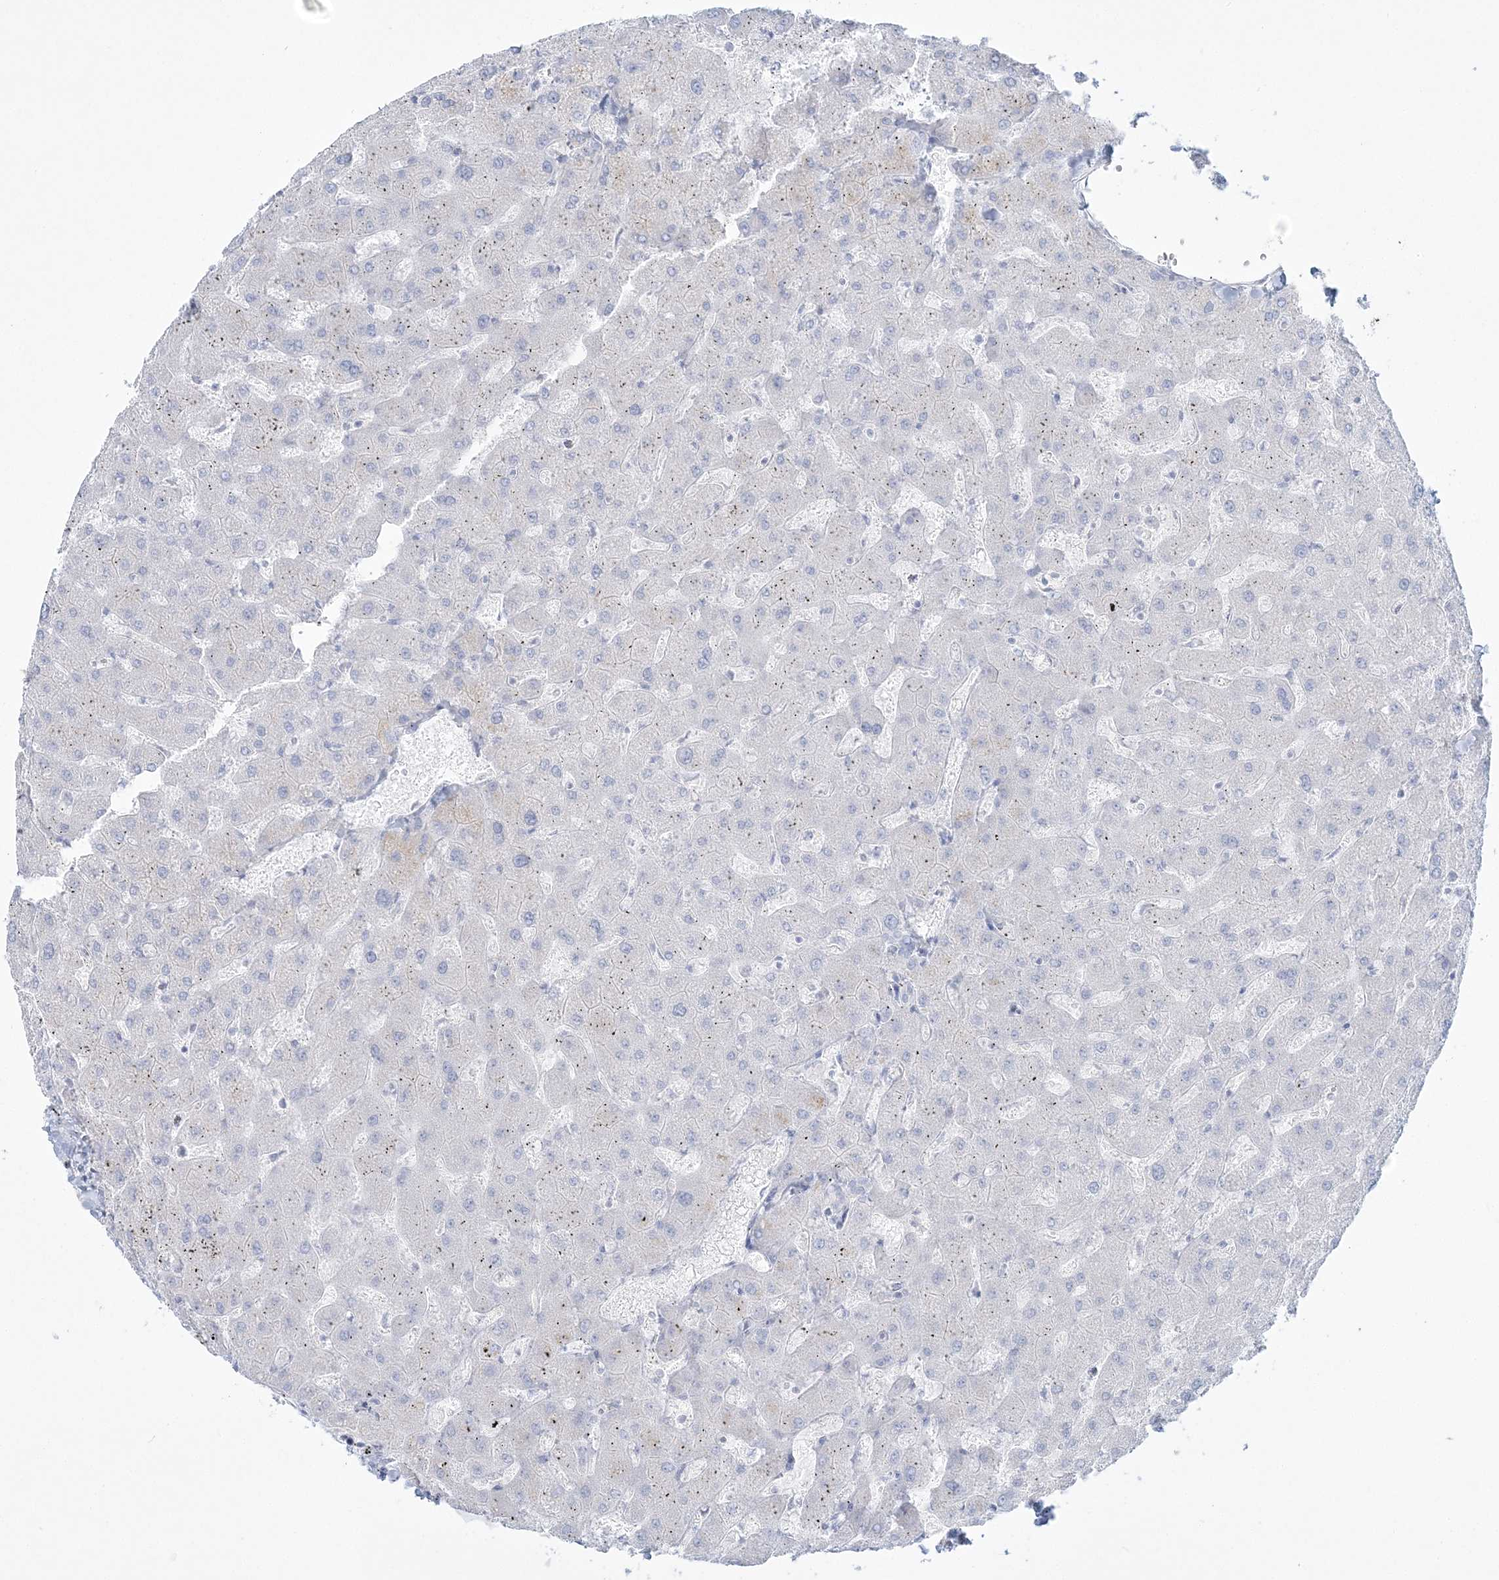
{"staining": {"intensity": "negative", "quantity": "none", "location": "none"}, "tissue": "liver", "cell_type": "Cholangiocytes", "image_type": "normal", "snomed": [{"axis": "morphology", "description": "Normal tissue, NOS"}, {"axis": "topography", "description": "Liver"}], "caption": "IHC micrograph of normal liver stained for a protein (brown), which exhibits no expression in cholangiocytes. Brightfield microscopy of immunohistochemistry (IHC) stained with DAB (brown) and hematoxylin (blue), captured at high magnification.", "gene": "ADGB", "patient": {"sex": "female", "age": 63}}